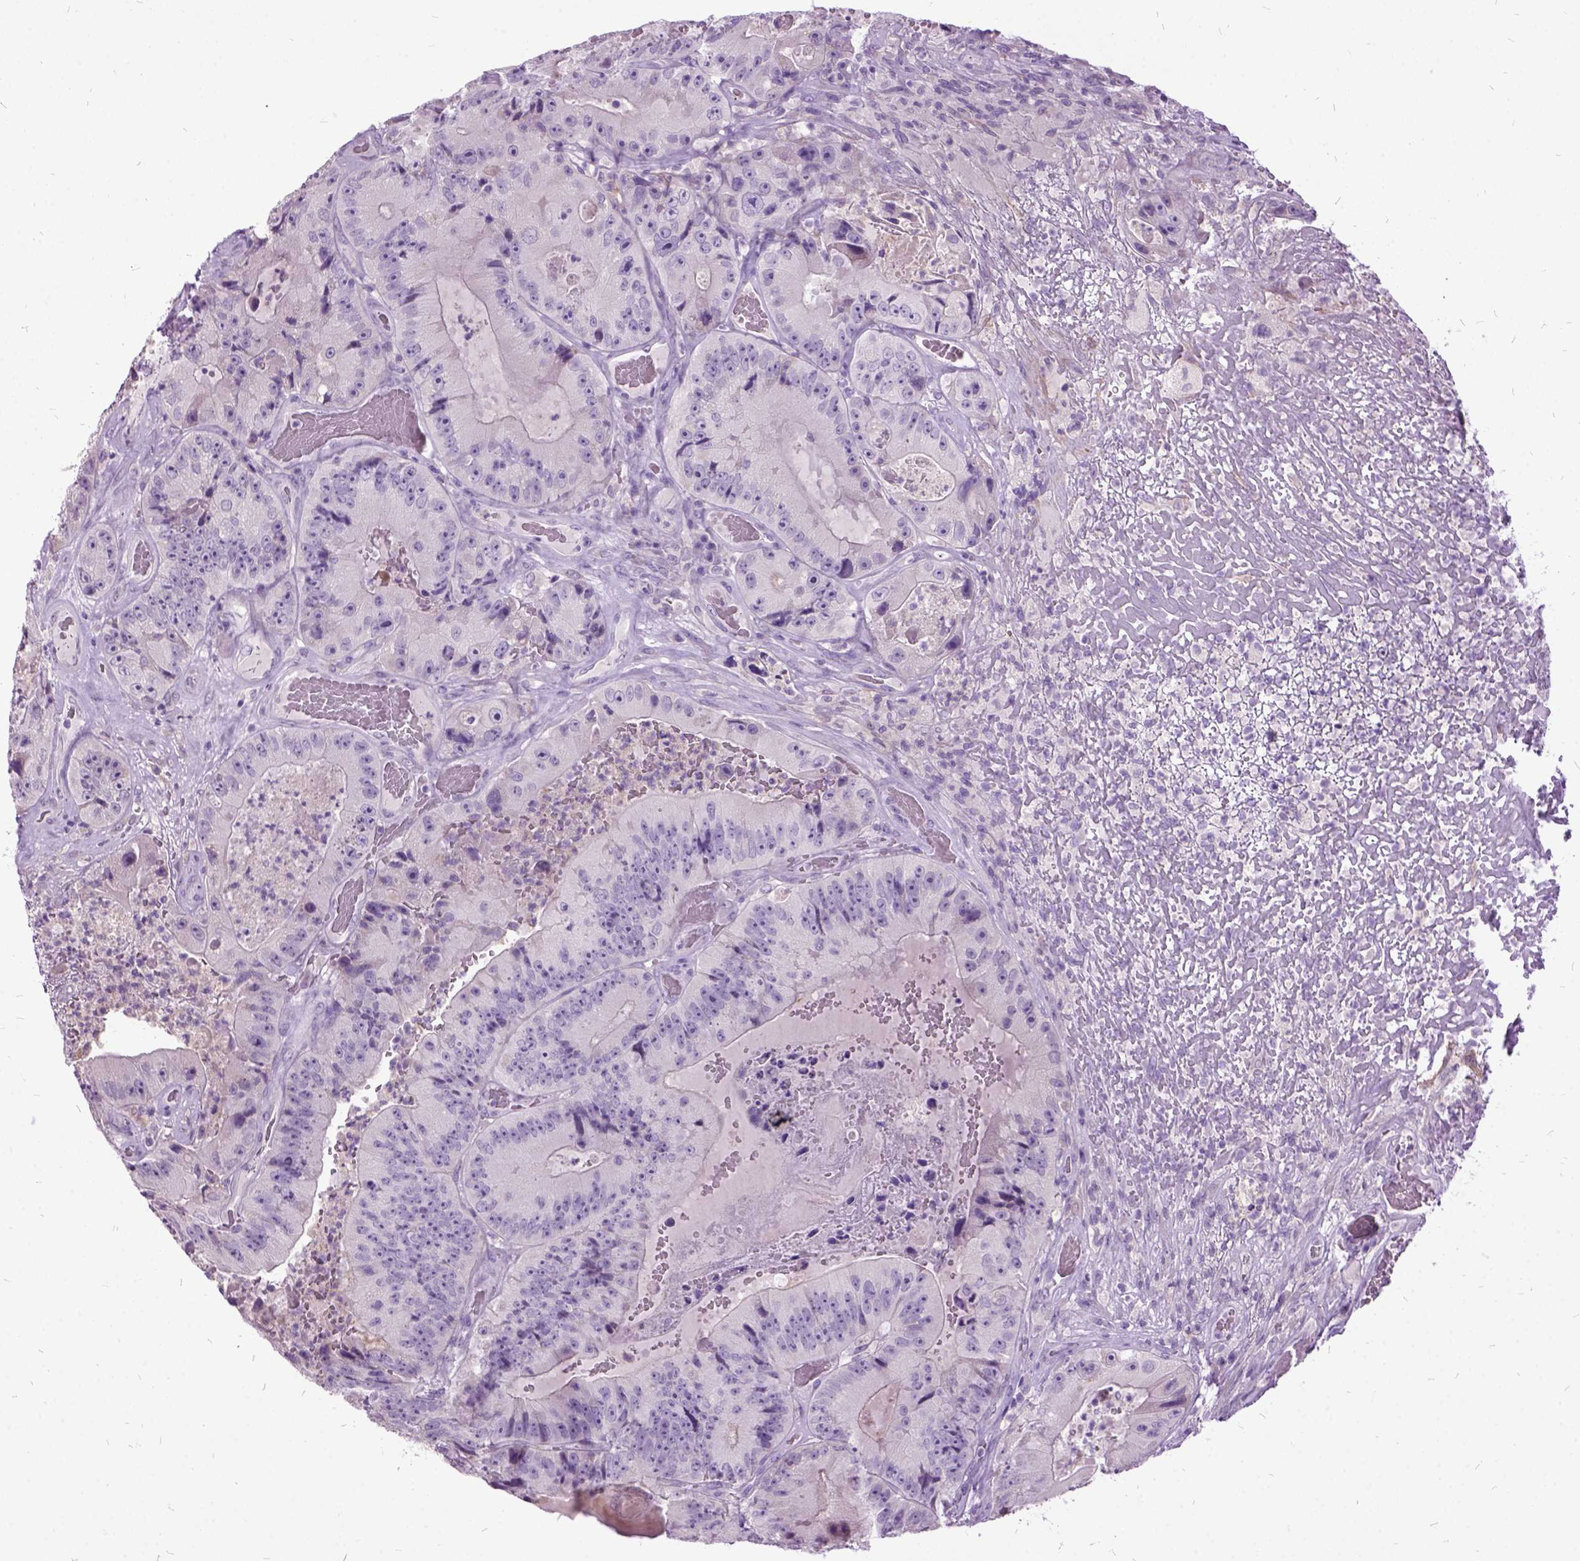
{"staining": {"intensity": "negative", "quantity": "none", "location": "none"}, "tissue": "colorectal cancer", "cell_type": "Tumor cells", "image_type": "cancer", "snomed": [{"axis": "morphology", "description": "Adenocarcinoma, NOS"}, {"axis": "topography", "description": "Colon"}], "caption": "A photomicrograph of adenocarcinoma (colorectal) stained for a protein displays no brown staining in tumor cells. (Stains: DAB immunohistochemistry with hematoxylin counter stain, Microscopy: brightfield microscopy at high magnification).", "gene": "MME", "patient": {"sex": "female", "age": 86}}